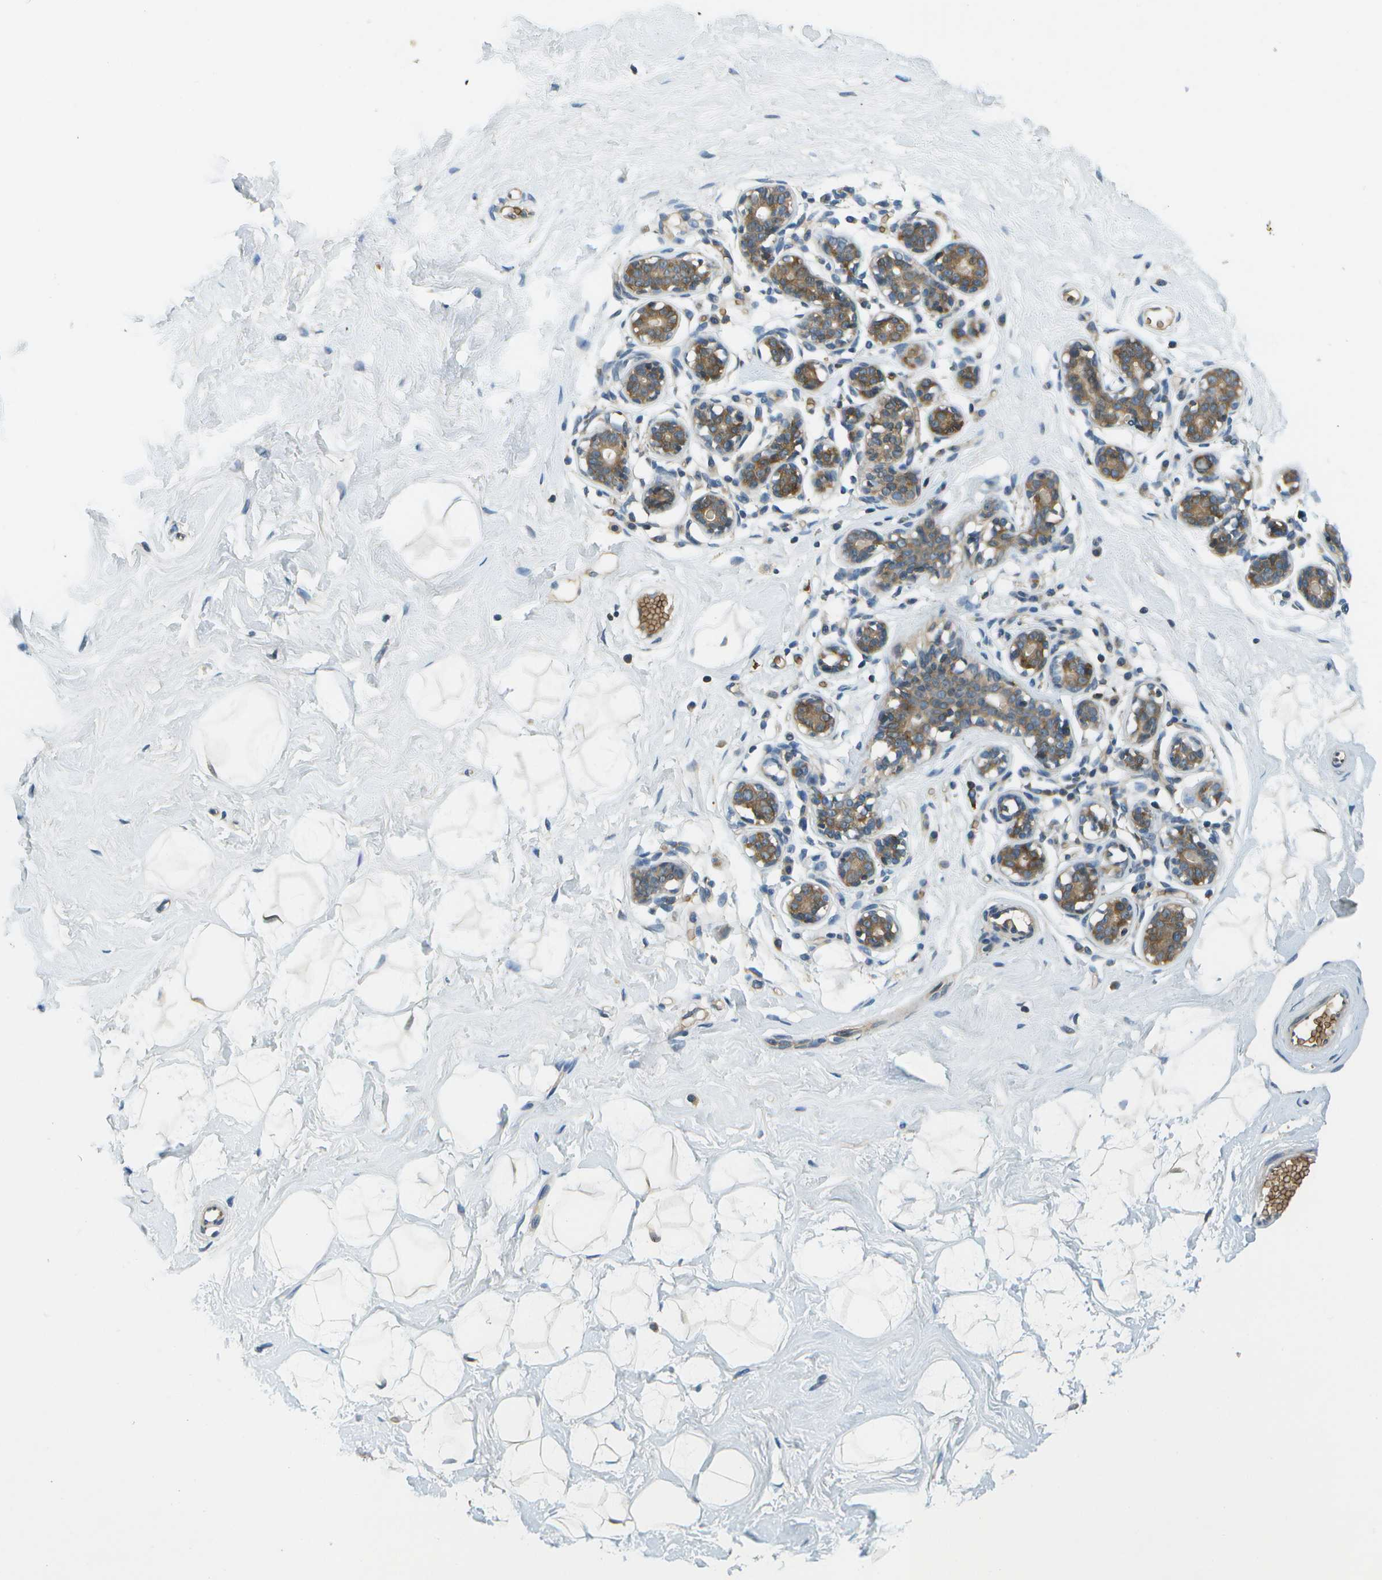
{"staining": {"intensity": "negative", "quantity": "none", "location": "none"}, "tissue": "breast", "cell_type": "Adipocytes", "image_type": "normal", "snomed": [{"axis": "morphology", "description": "Normal tissue, NOS"}, {"axis": "topography", "description": "Breast"}], "caption": "This is an IHC image of benign breast. There is no positivity in adipocytes.", "gene": "CTIF", "patient": {"sex": "female", "age": 23}}